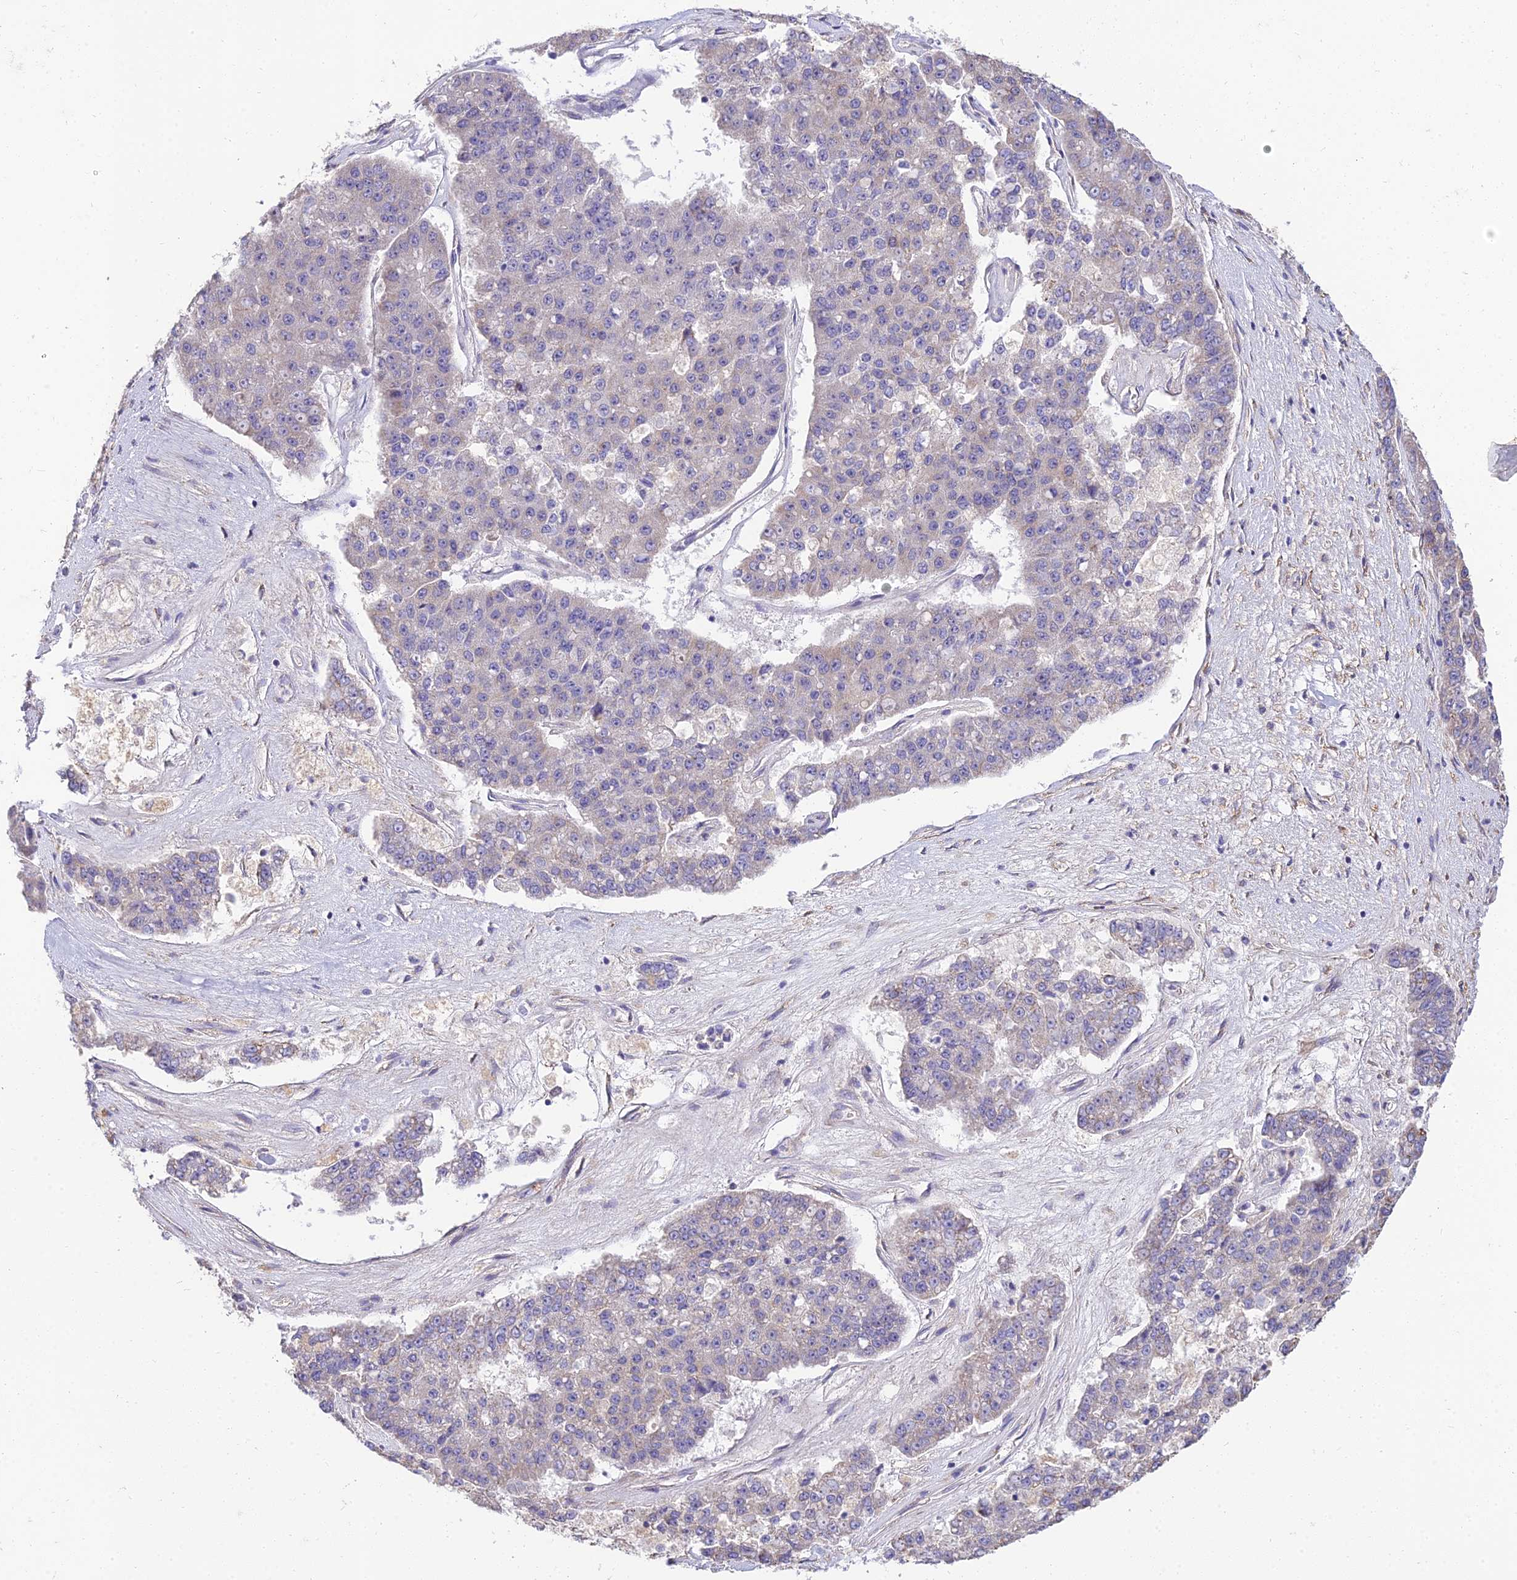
{"staining": {"intensity": "weak", "quantity": "<25%", "location": "cytoplasmic/membranous"}, "tissue": "pancreatic cancer", "cell_type": "Tumor cells", "image_type": "cancer", "snomed": [{"axis": "morphology", "description": "Adenocarcinoma, NOS"}, {"axis": "topography", "description": "Pancreas"}], "caption": "Pancreatic cancer was stained to show a protein in brown. There is no significant staining in tumor cells.", "gene": "ARL8B", "patient": {"sex": "male", "age": 50}}